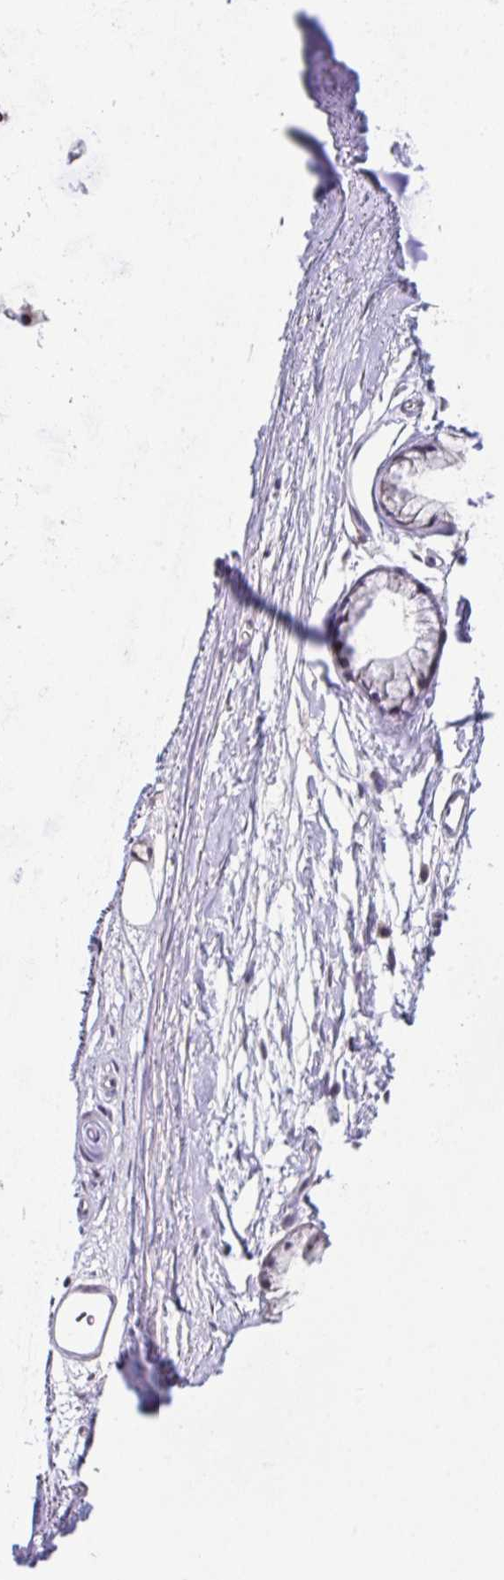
{"staining": {"intensity": "negative", "quantity": "none", "location": "none"}, "tissue": "adipose tissue", "cell_type": "Adipocytes", "image_type": "normal", "snomed": [{"axis": "morphology", "description": "Normal tissue, NOS"}, {"axis": "topography", "description": "Lymph node"}, {"axis": "topography", "description": "Cartilage tissue"}, {"axis": "topography", "description": "Bronchus"}], "caption": "Adipose tissue stained for a protein using IHC shows no staining adipocytes.", "gene": "GLTPD2", "patient": {"sex": "female", "age": 70}}